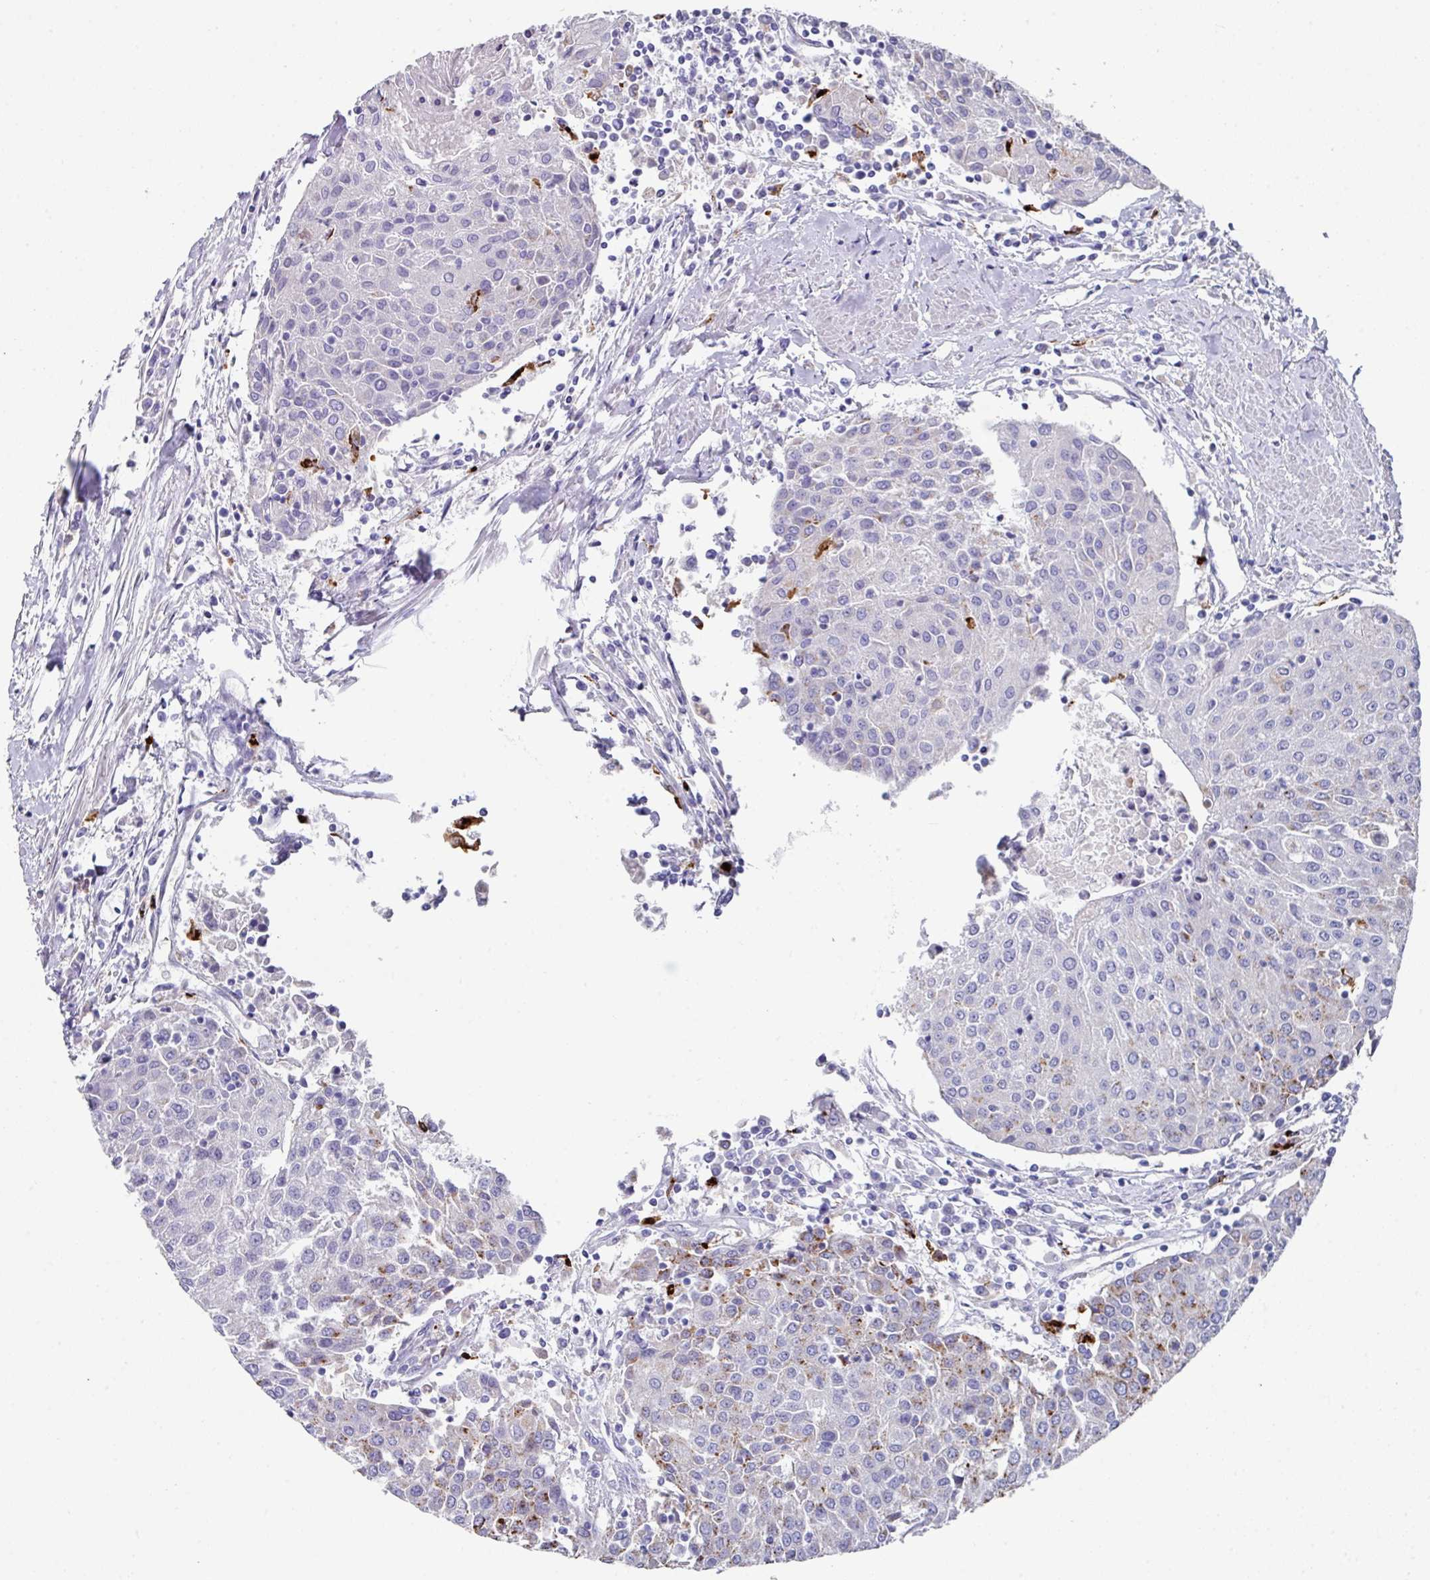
{"staining": {"intensity": "moderate", "quantity": "<25%", "location": "cytoplasmic/membranous"}, "tissue": "urothelial cancer", "cell_type": "Tumor cells", "image_type": "cancer", "snomed": [{"axis": "morphology", "description": "Urothelial carcinoma, High grade"}, {"axis": "topography", "description": "Urinary bladder"}], "caption": "Moderate cytoplasmic/membranous protein positivity is appreciated in approximately <25% of tumor cells in urothelial cancer. The staining was performed using DAB (3,3'-diaminobenzidine) to visualize the protein expression in brown, while the nuclei were stained in blue with hematoxylin (Magnification: 20x).", "gene": "CPVL", "patient": {"sex": "female", "age": 85}}